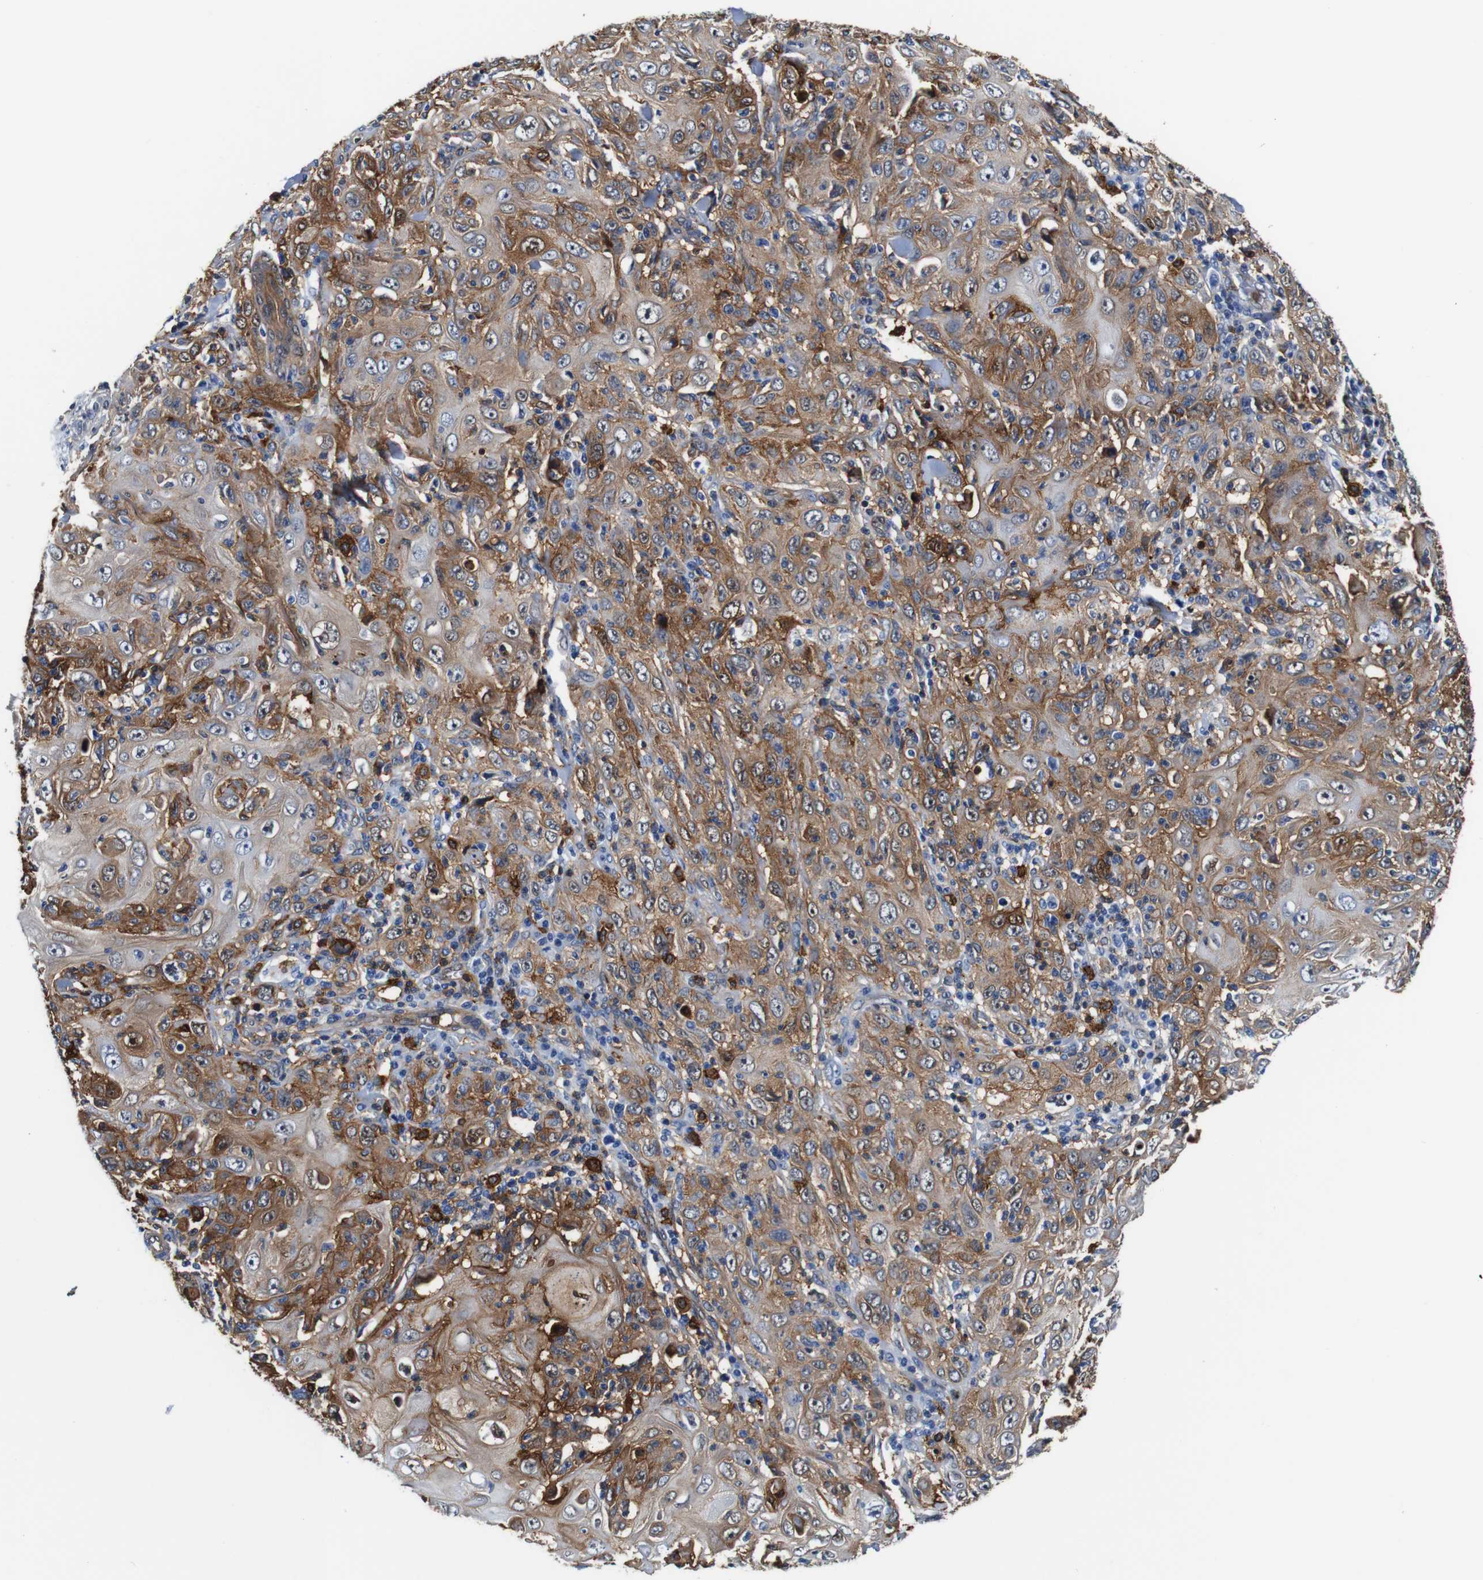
{"staining": {"intensity": "moderate", "quantity": ">75%", "location": "cytoplasmic/membranous"}, "tissue": "skin cancer", "cell_type": "Tumor cells", "image_type": "cancer", "snomed": [{"axis": "morphology", "description": "Squamous cell carcinoma, NOS"}, {"axis": "topography", "description": "Skin"}], "caption": "Squamous cell carcinoma (skin) stained with a protein marker reveals moderate staining in tumor cells.", "gene": "ANXA1", "patient": {"sex": "female", "age": 88}}